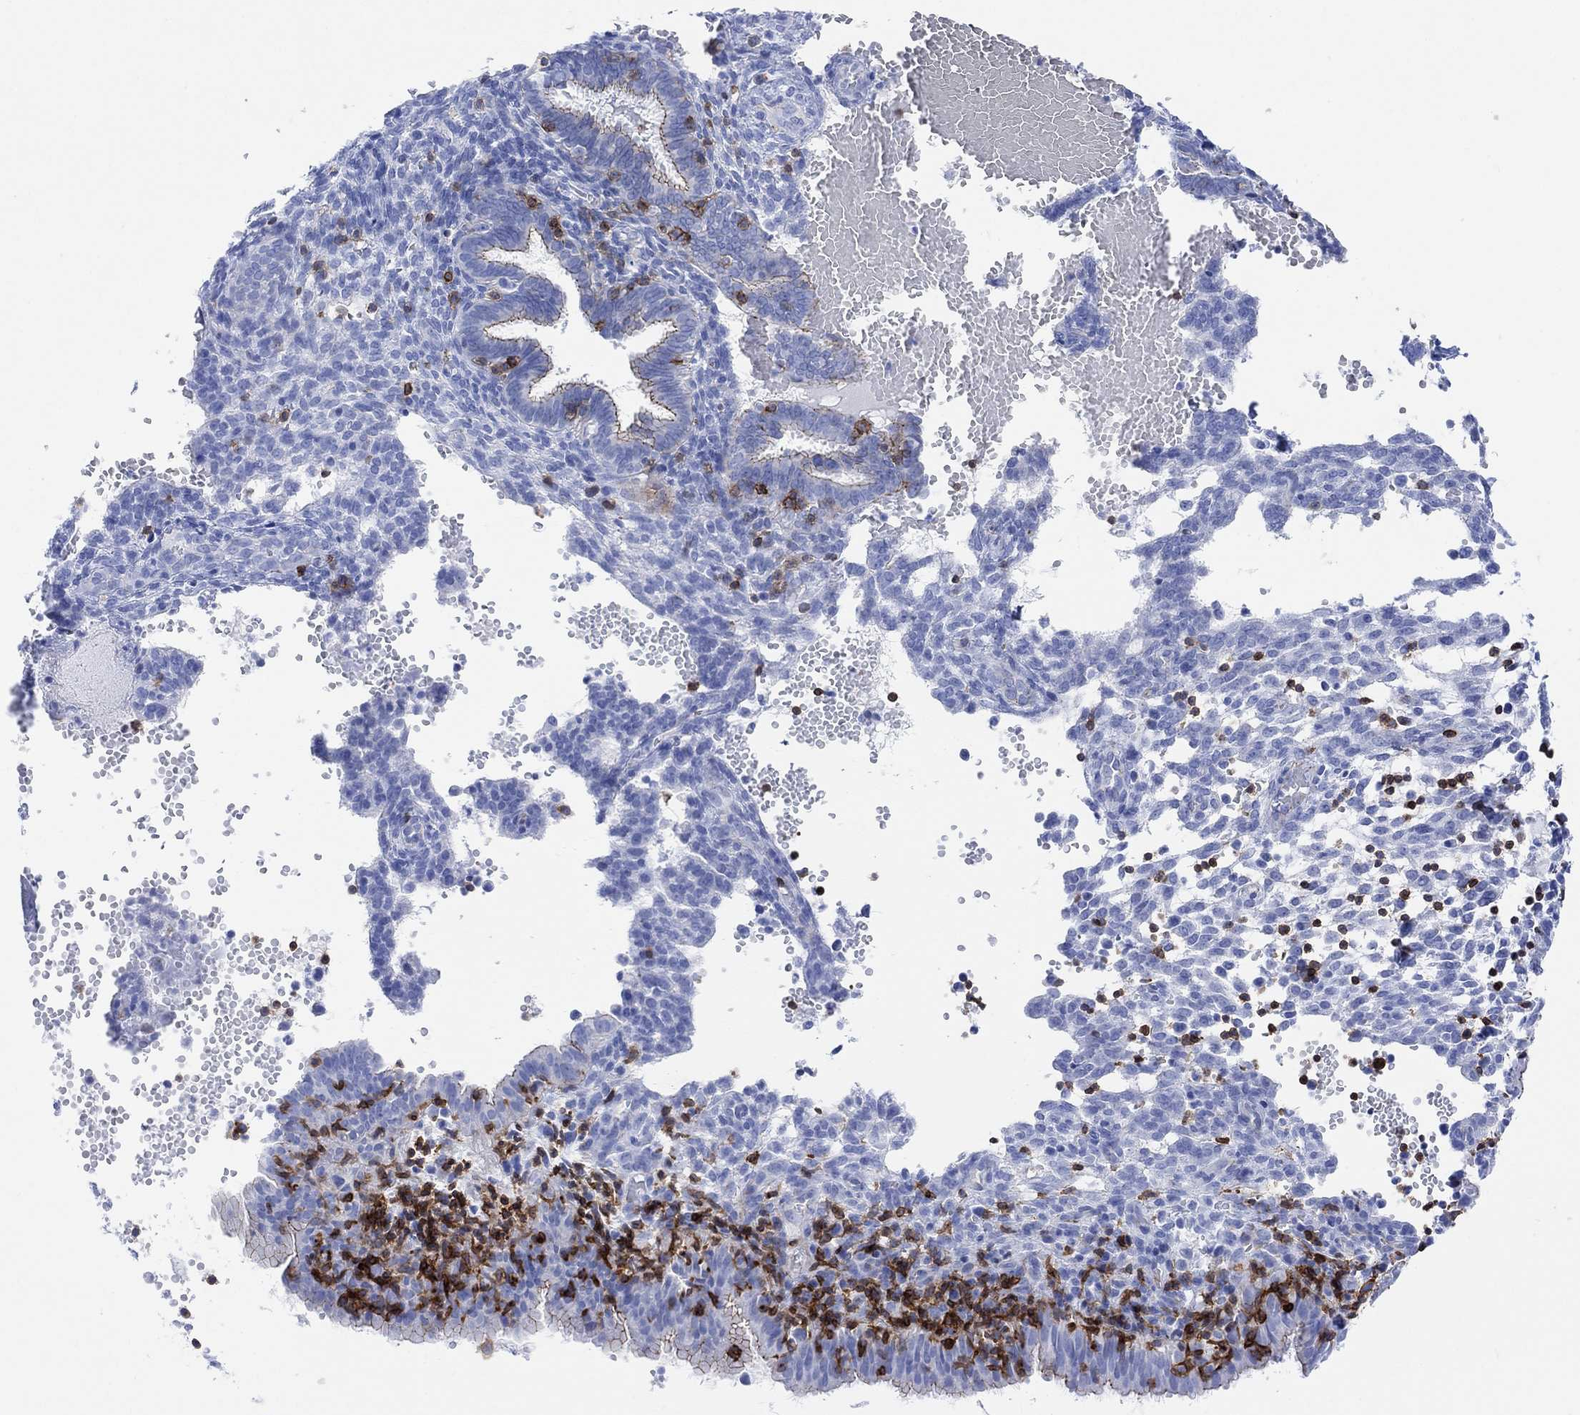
{"staining": {"intensity": "negative", "quantity": "none", "location": "none"}, "tissue": "endometrium", "cell_type": "Cells in endometrial stroma", "image_type": "normal", "snomed": [{"axis": "morphology", "description": "Normal tissue, NOS"}, {"axis": "topography", "description": "Endometrium"}], "caption": "Cells in endometrial stroma show no significant expression in benign endometrium. (IHC, brightfield microscopy, high magnification).", "gene": "GPR65", "patient": {"sex": "female", "age": 42}}